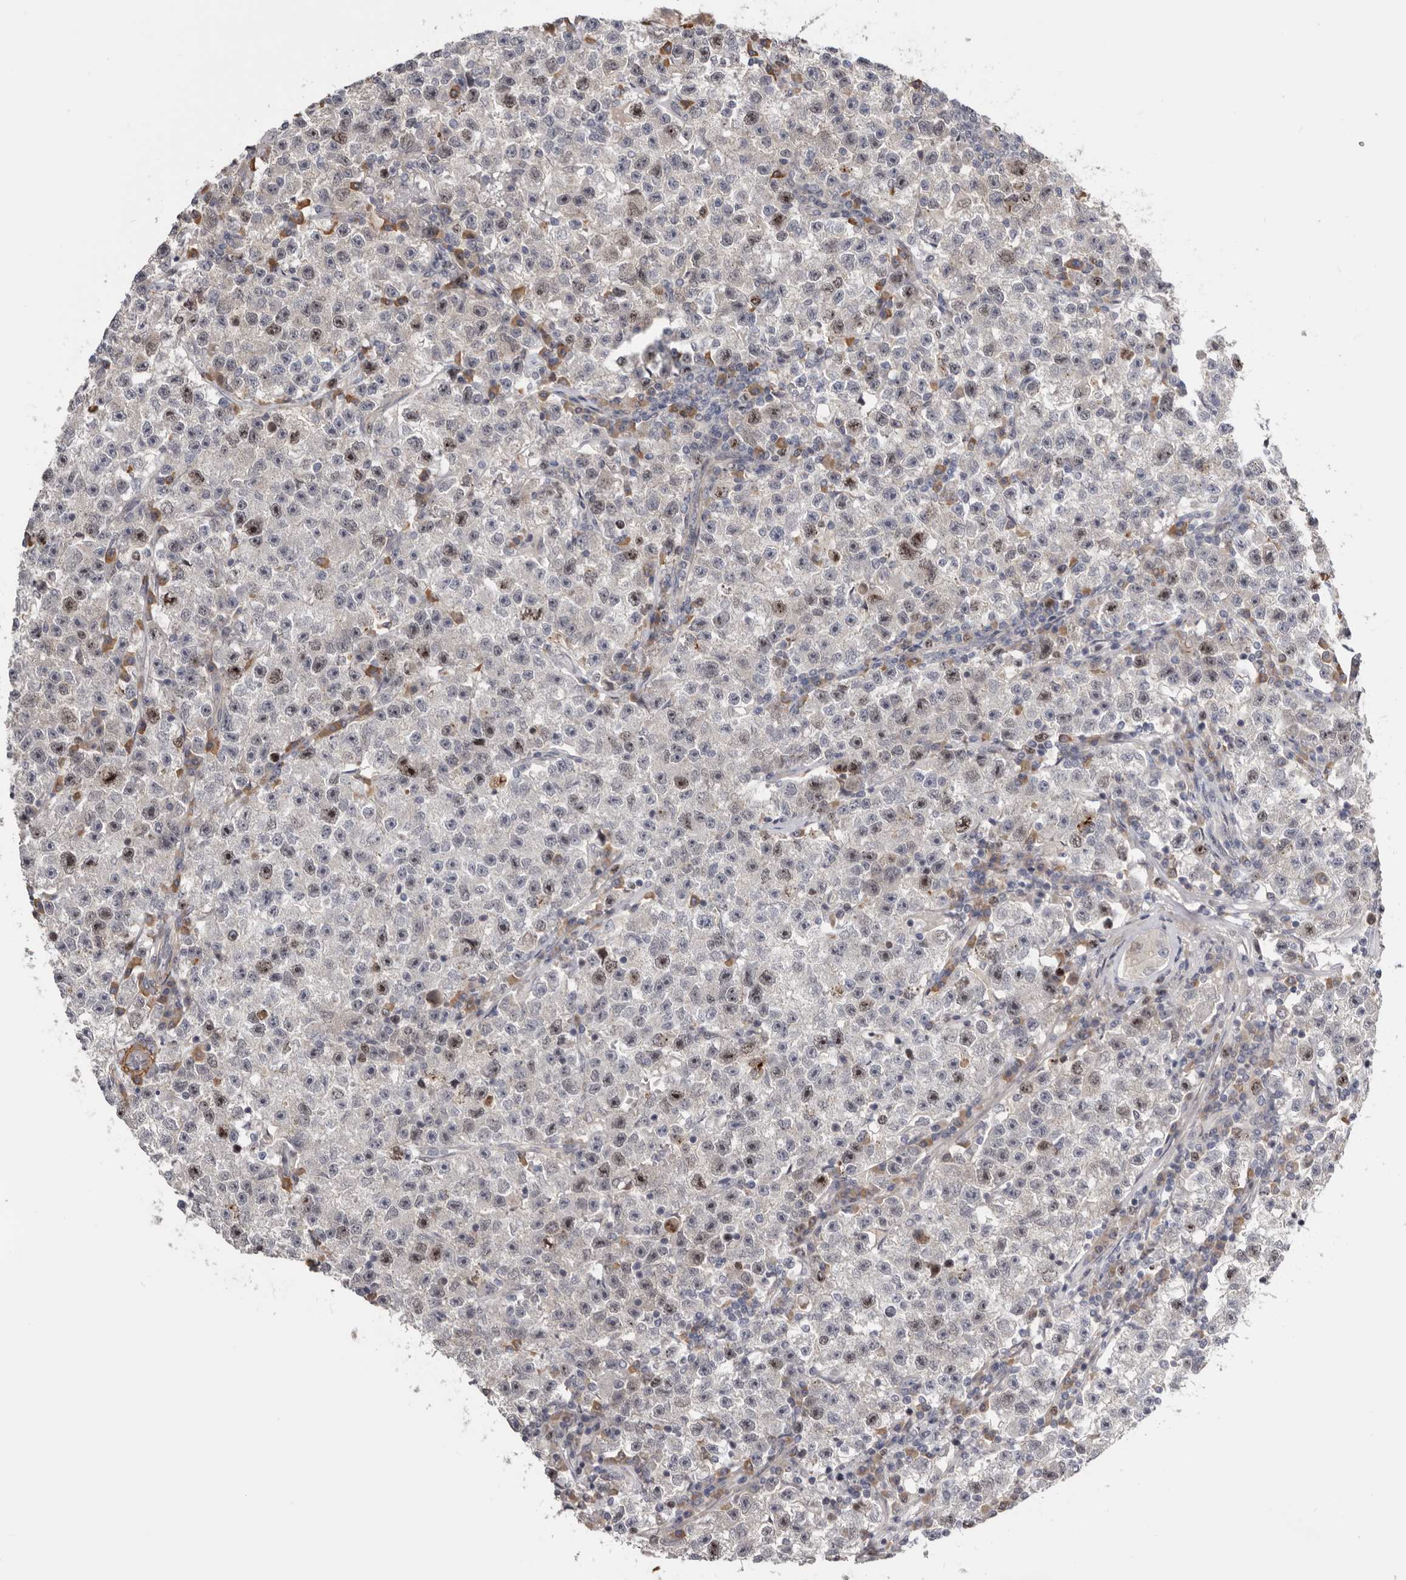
{"staining": {"intensity": "moderate", "quantity": "25%-75%", "location": "nuclear"}, "tissue": "testis cancer", "cell_type": "Tumor cells", "image_type": "cancer", "snomed": [{"axis": "morphology", "description": "Seminoma, NOS"}, {"axis": "topography", "description": "Testis"}], "caption": "Protein staining of testis cancer (seminoma) tissue exhibits moderate nuclear expression in about 25%-75% of tumor cells.", "gene": "CDCA8", "patient": {"sex": "male", "age": 22}}